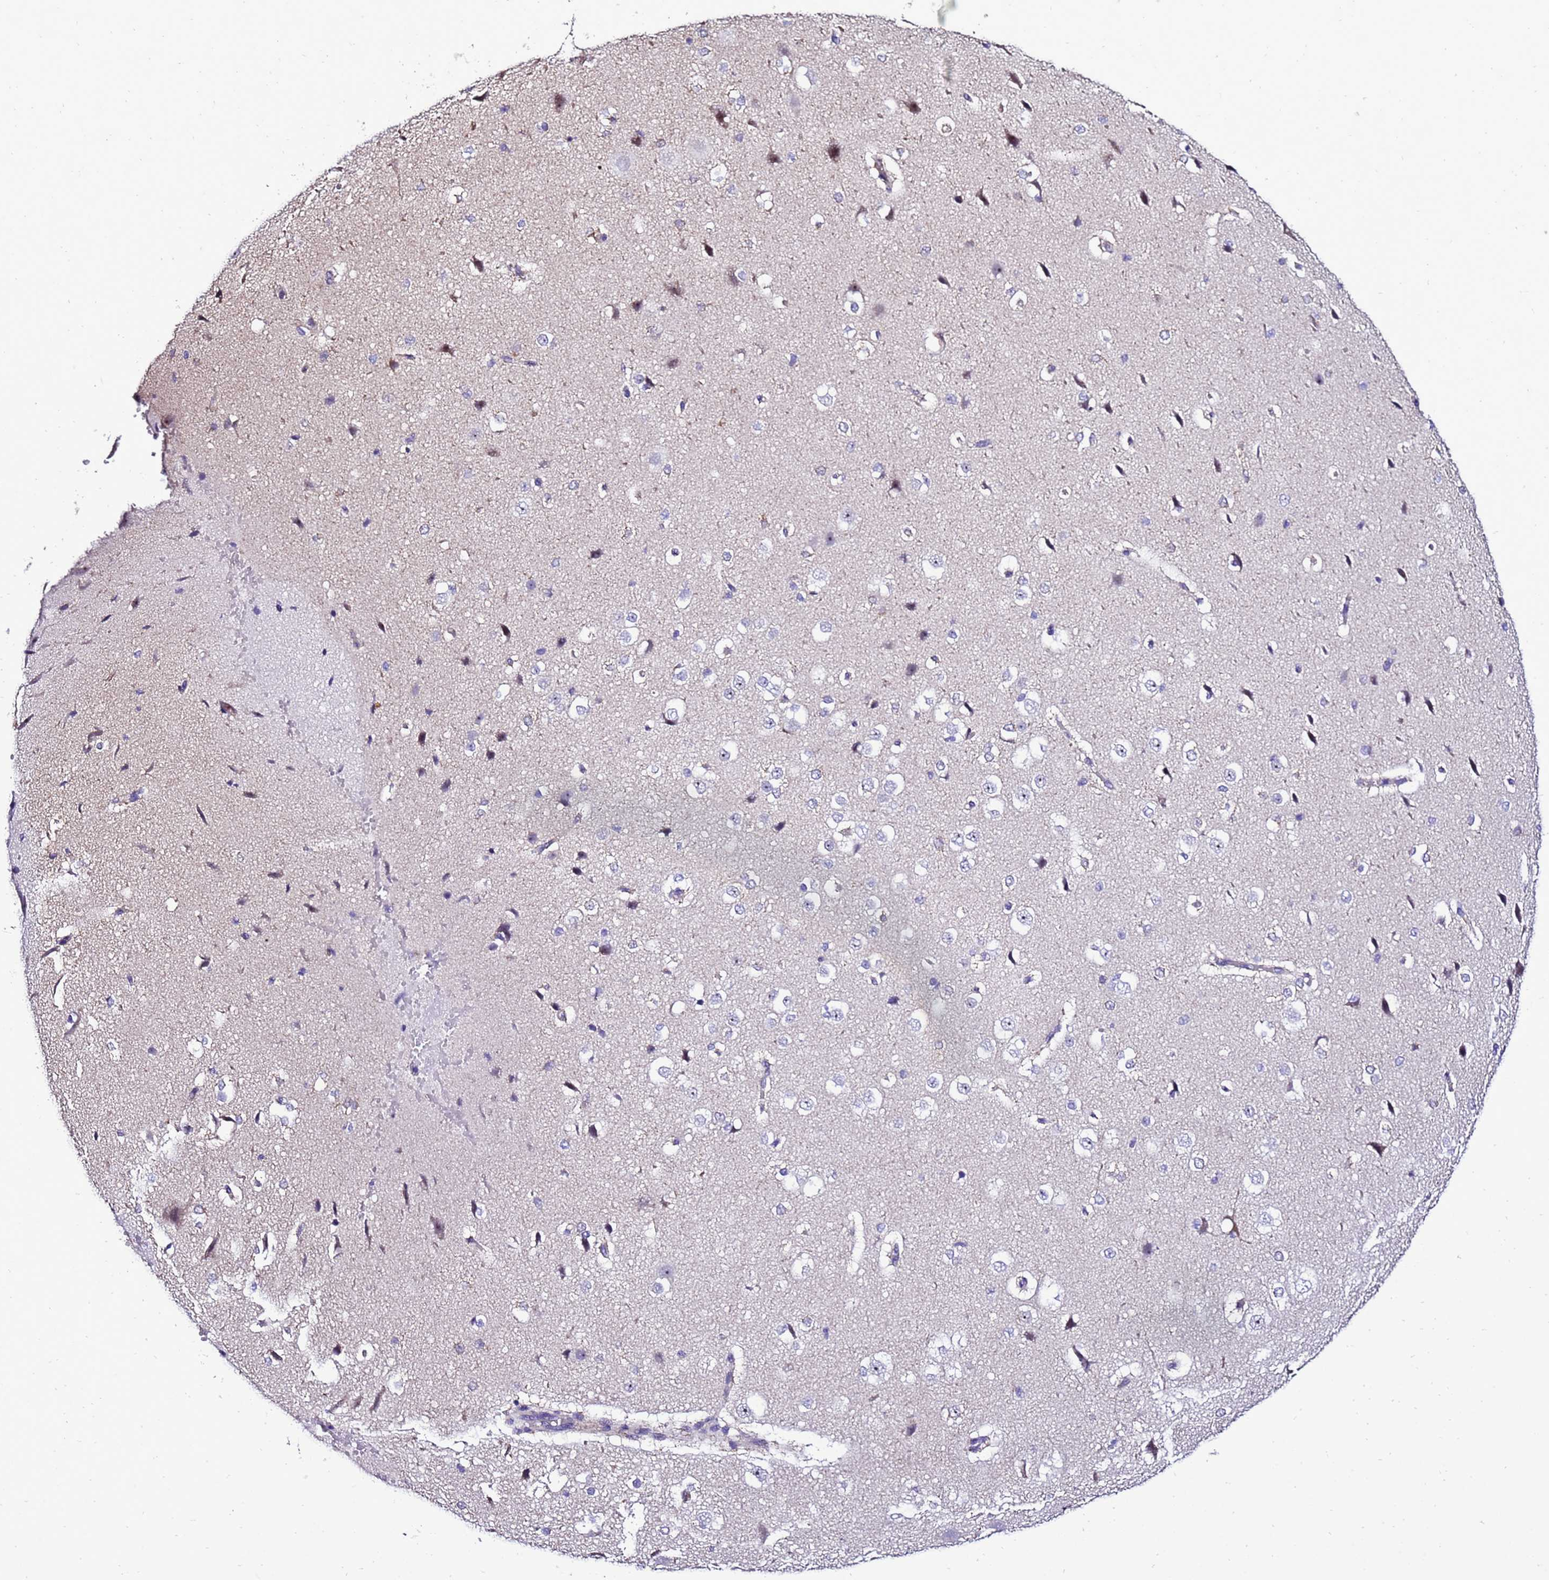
{"staining": {"intensity": "negative", "quantity": "none", "location": "none"}, "tissue": "cerebral cortex", "cell_type": "Endothelial cells", "image_type": "normal", "snomed": [{"axis": "morphology", "description": "Normal tissue, NOS"}, {"axis": "morphology", "description": "Developmental malformation"}, {"axis": "topography", "description": "Cerebral cortex"}], "caption": "DAB (3,3'-diaminobenzidine) immunohistochemical staining of benign cerebral cortex shows no significant expression in endothelial cells. (DAB (3,3'-diaminobenzidine) immunohistochemistry (IHC) visualized using brightfield microscopy, high magnification).", "gene": "DPH6", "patient": {"sex": "female", "age": 30}}